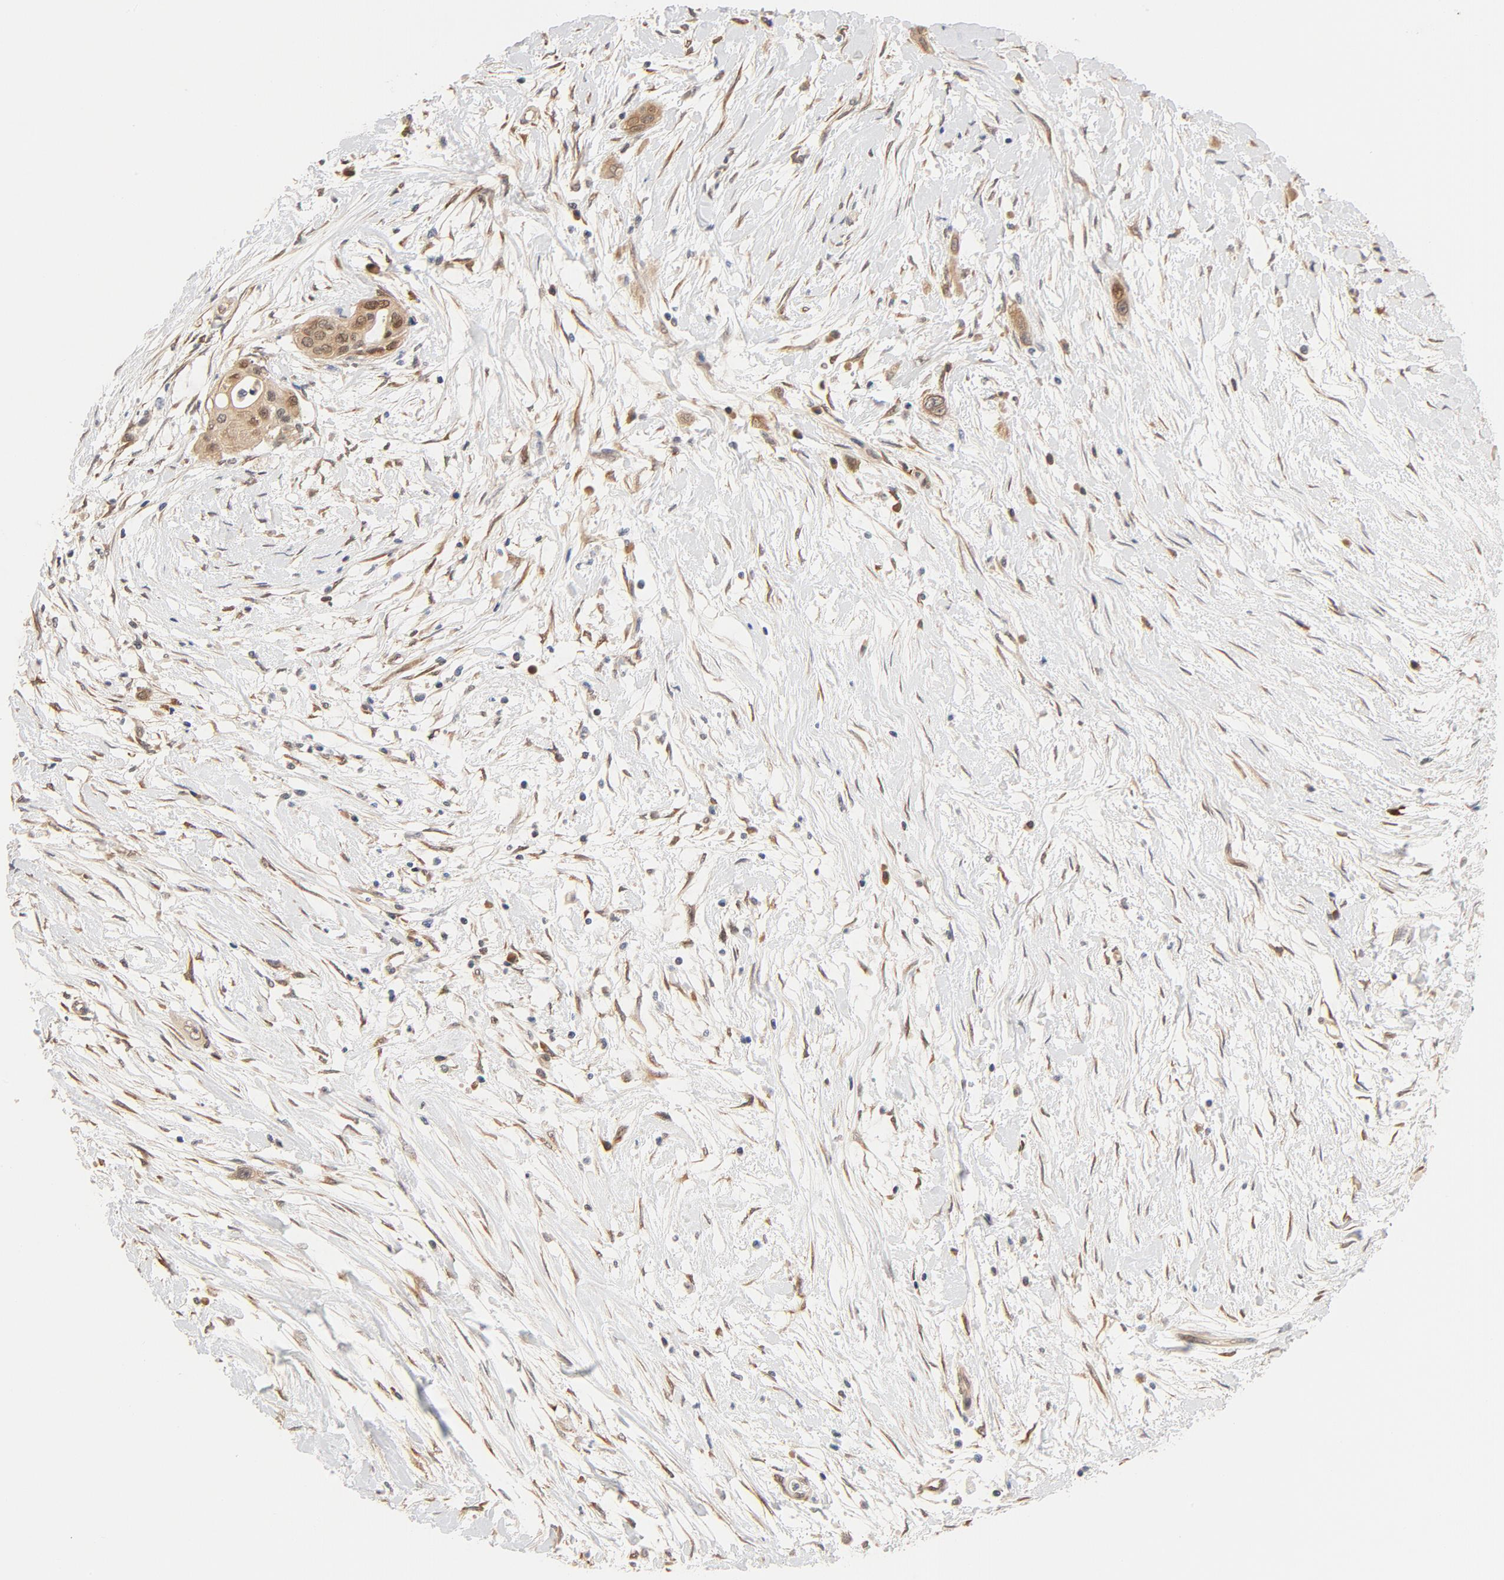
{"staining": {"intensity": "moderate", "quantity": ">75%", "location": "cytoplasmic/membranous,nuclear"}, "tissue": "pancreatic cancer", "cell_type": "Tumor cells", "image_type": "cancer", "snomed": [{"axis": "morphology", "description": "Adenocarcinoma, NOS"}, {"axis": "topography", "description": "Pancreas"}], "caption": "Approximately >75% of tumor cells in pancreatic cancer exhibit moderate cytoplasmic/membranous and nuclear protein expression as visualized by brown immunohistochemical staining.", "gene": "EIF4E", "patient": {"sex": "female", "age": 60}}